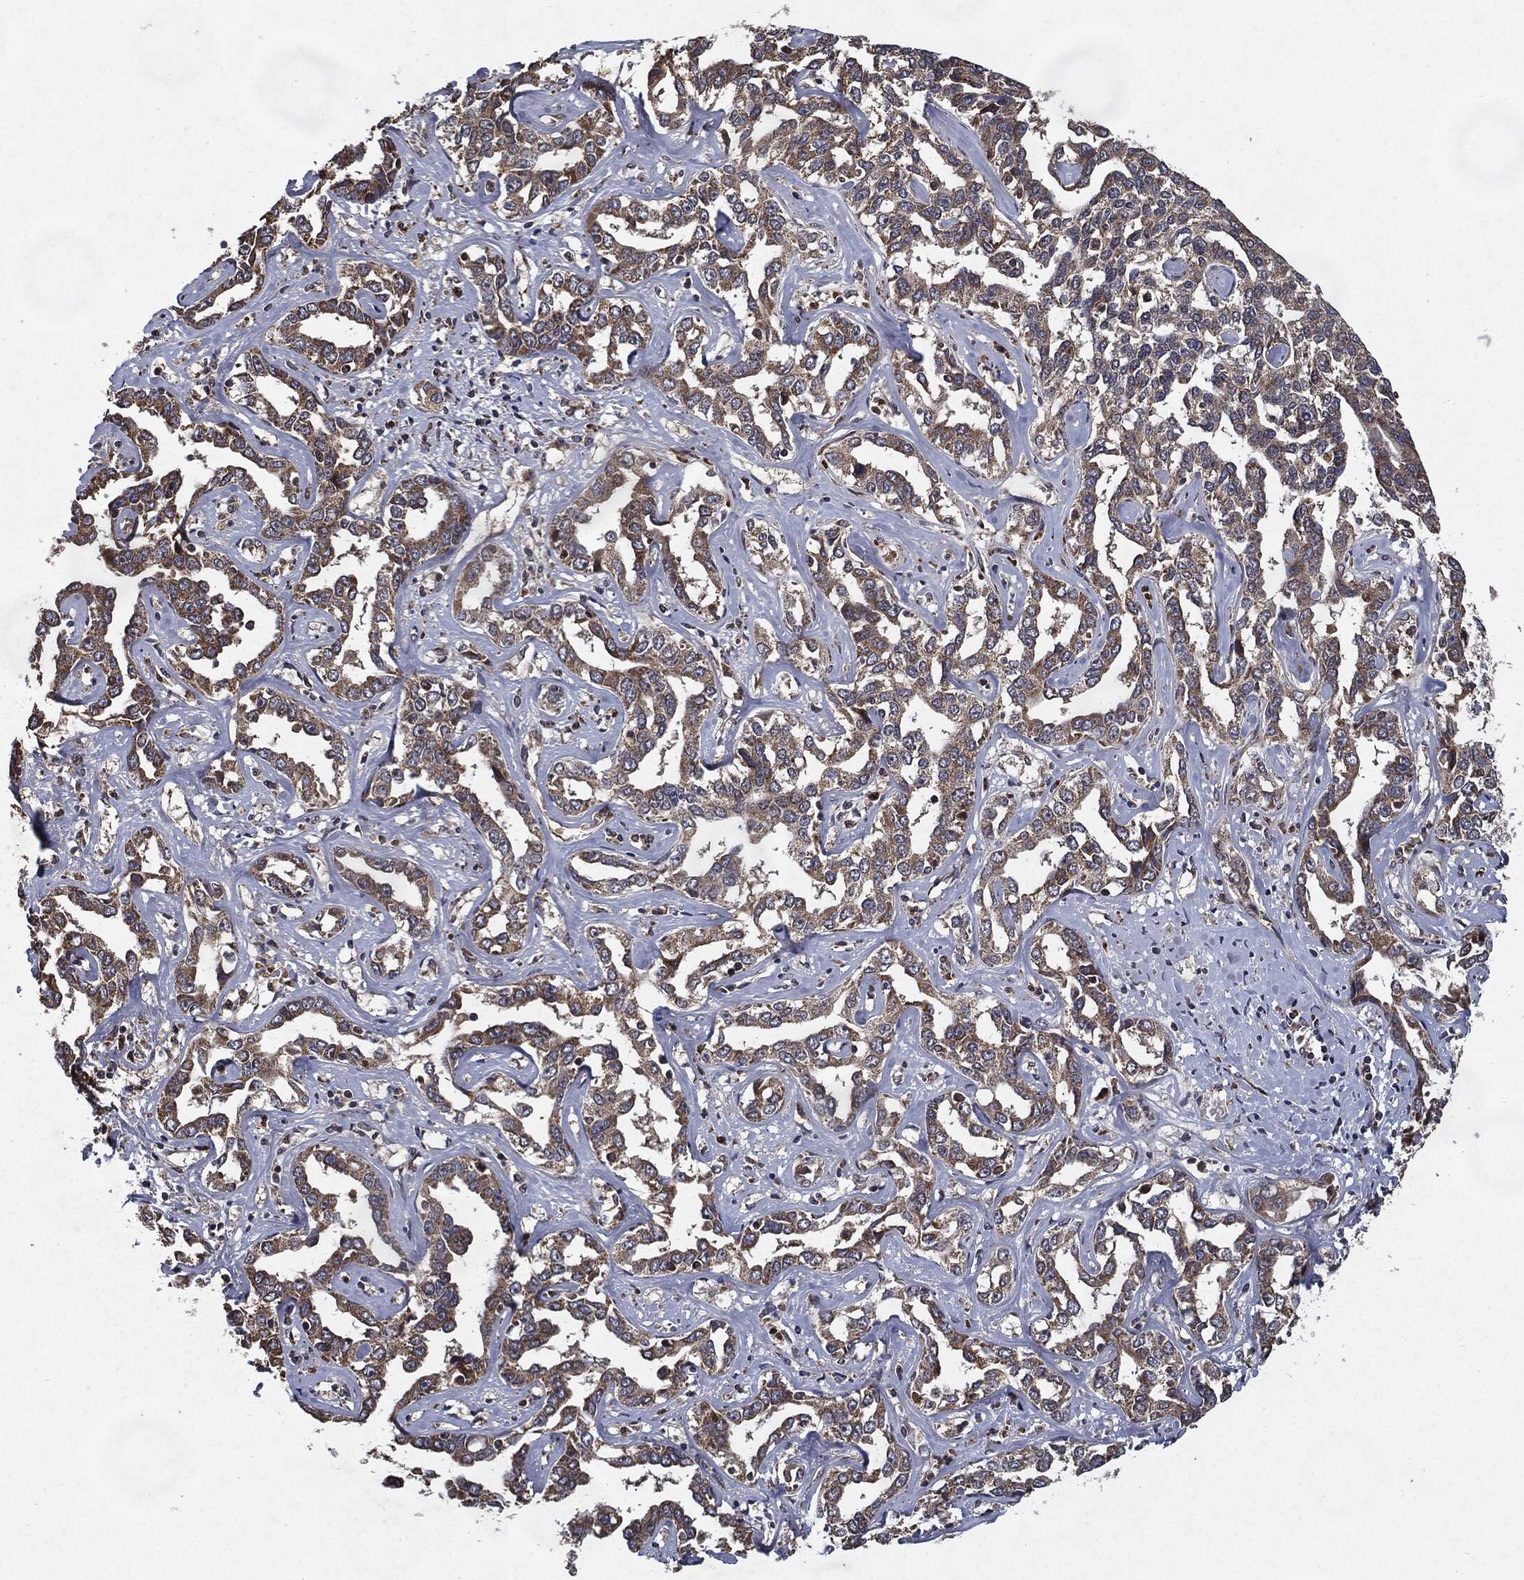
{"staining": {"intensity": "moderate", "quantity": ">75%", "location": "cytoplasmic/membranous"}, "tissue": "liver cancer", "cell_type": "Tumor cells", "image_type": "cancer", "snomed": [{"axis": "morphology", "description": "Cholangiocarcinoma"}, {"axis": "topography", "description": "Liver"}], "caption": "IHC (DAB (3,3'-diaminobenzidine)) staining of cholangiocarcinoma (liver) exhibits moderate cytoplasmic/membranous protein positivity in approximately >75% of tumor cells.", "gene": "HDAC5", "patient": {"sex": "male", "age": 59}}